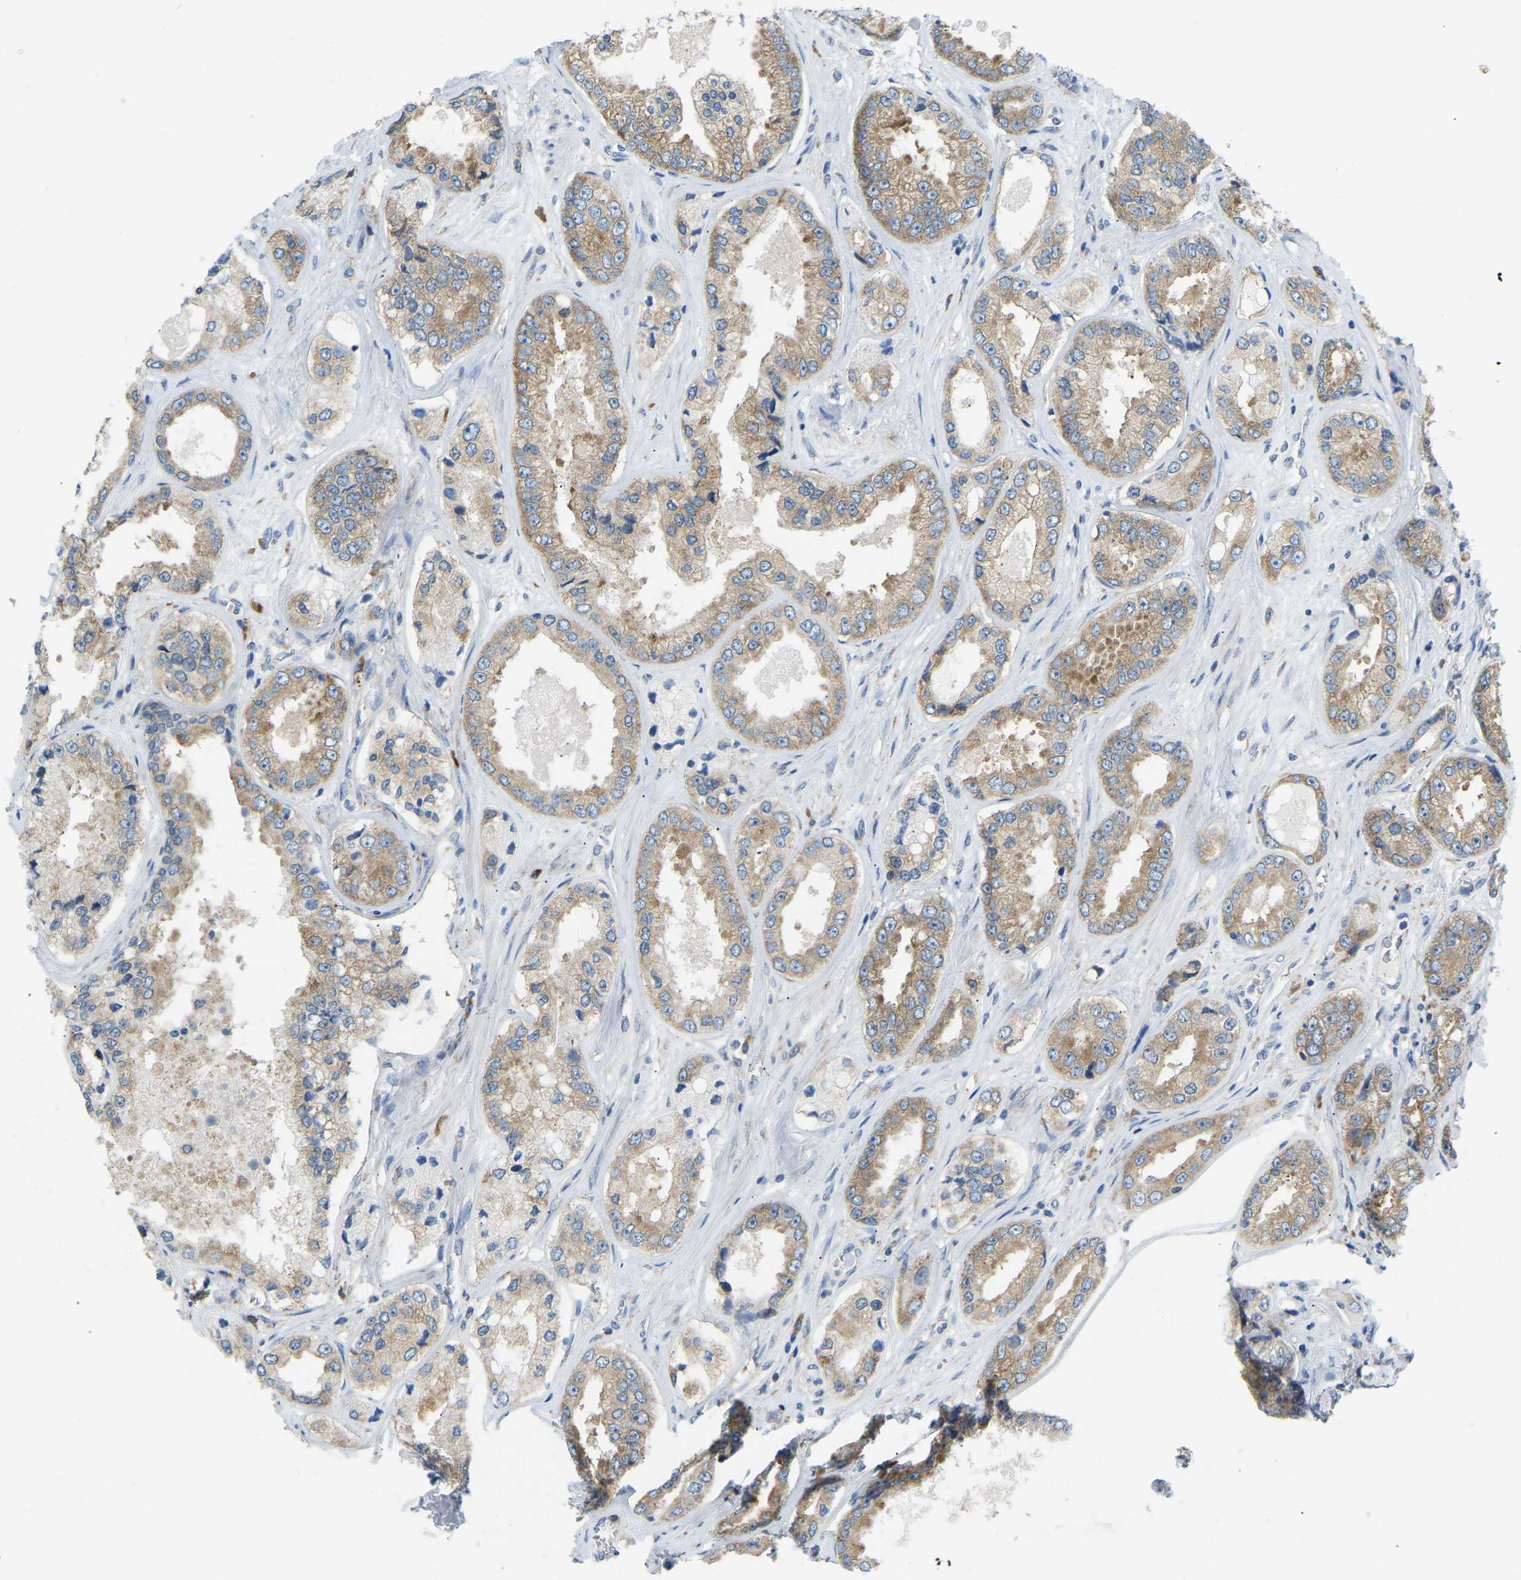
{"staining": {"intensity": "moderate", "quantity": ">75%", "location": "cytoplasmic/membranous"}, "tissue": "prostate cancer", "cell_type": "Tumor cells", "image_type": "cancer", "snomed": [{"axis": "morphology", "description": "Adenocarcinoma, High grade"}, {"axis": "topography", "description": "Prostate"}], "caption": "Human adenocarcinoma (high-grade) (prostate) stained with a protein marker shows moderate staining in tumor cells.", "gene": "SND1", "patient": {"sex": "male", "age": 61}}